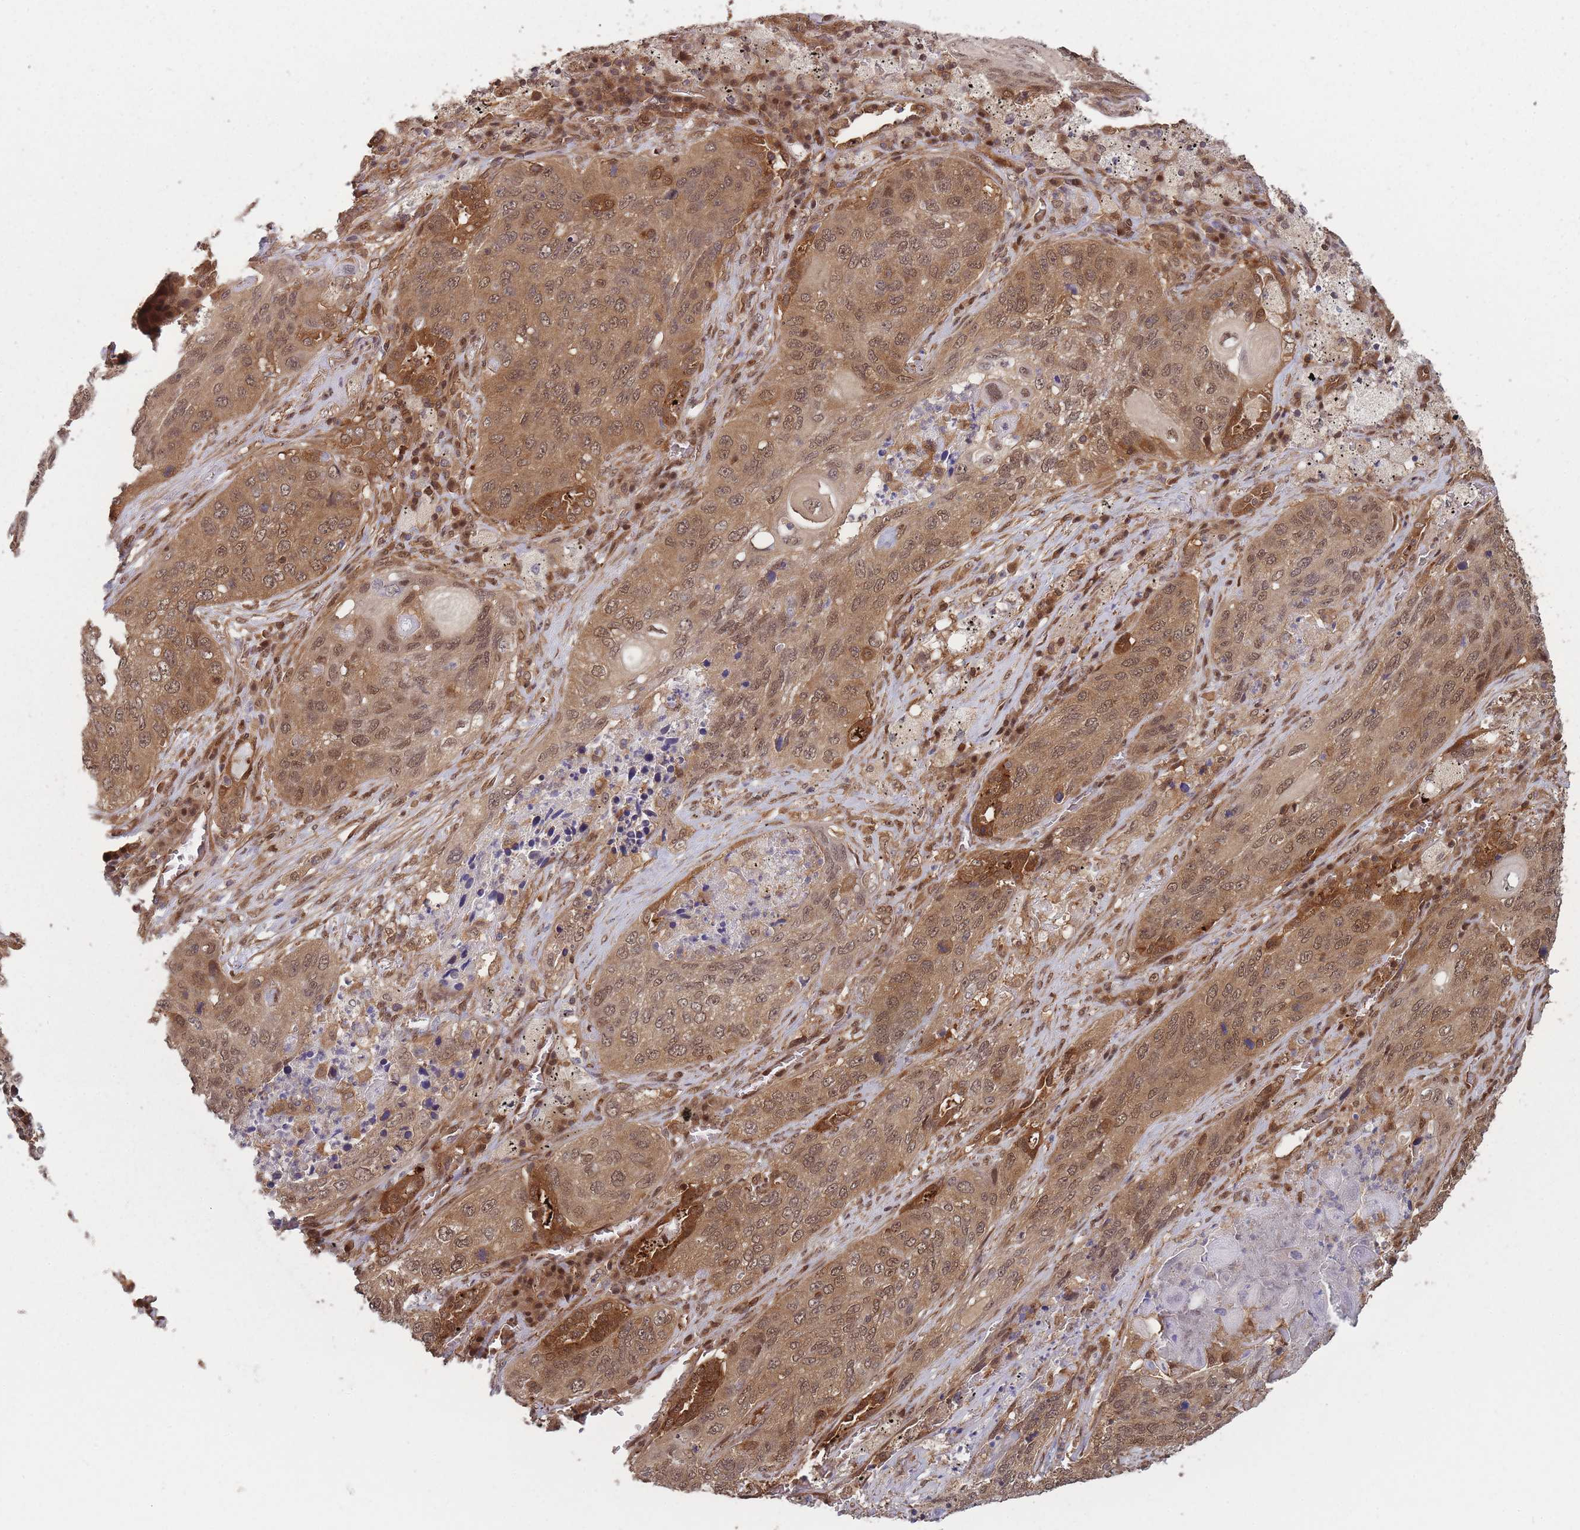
{"staining": {"intensity": "moderate", "quantity": ">75%", "location": "cytoplasmic/membranous,nuclear"}, "tissue": "lung cancer", "cell_type": "Tumor cells", "image_type": "cancer", "snomed": [{"axis": "morphology", "description": "Squamous cell carcinoma, NOS"}, {"axis": "topography", "description": "Lung"}], "caption": "This is an image of IHC staining of lung squamous cell carcinoma, which shows moderate positivity in the cytoplasmic/membranous and nuclear of tumor cells.", "gene": "PPP6R3", "patient": {"sex": "female", "age": 63}}